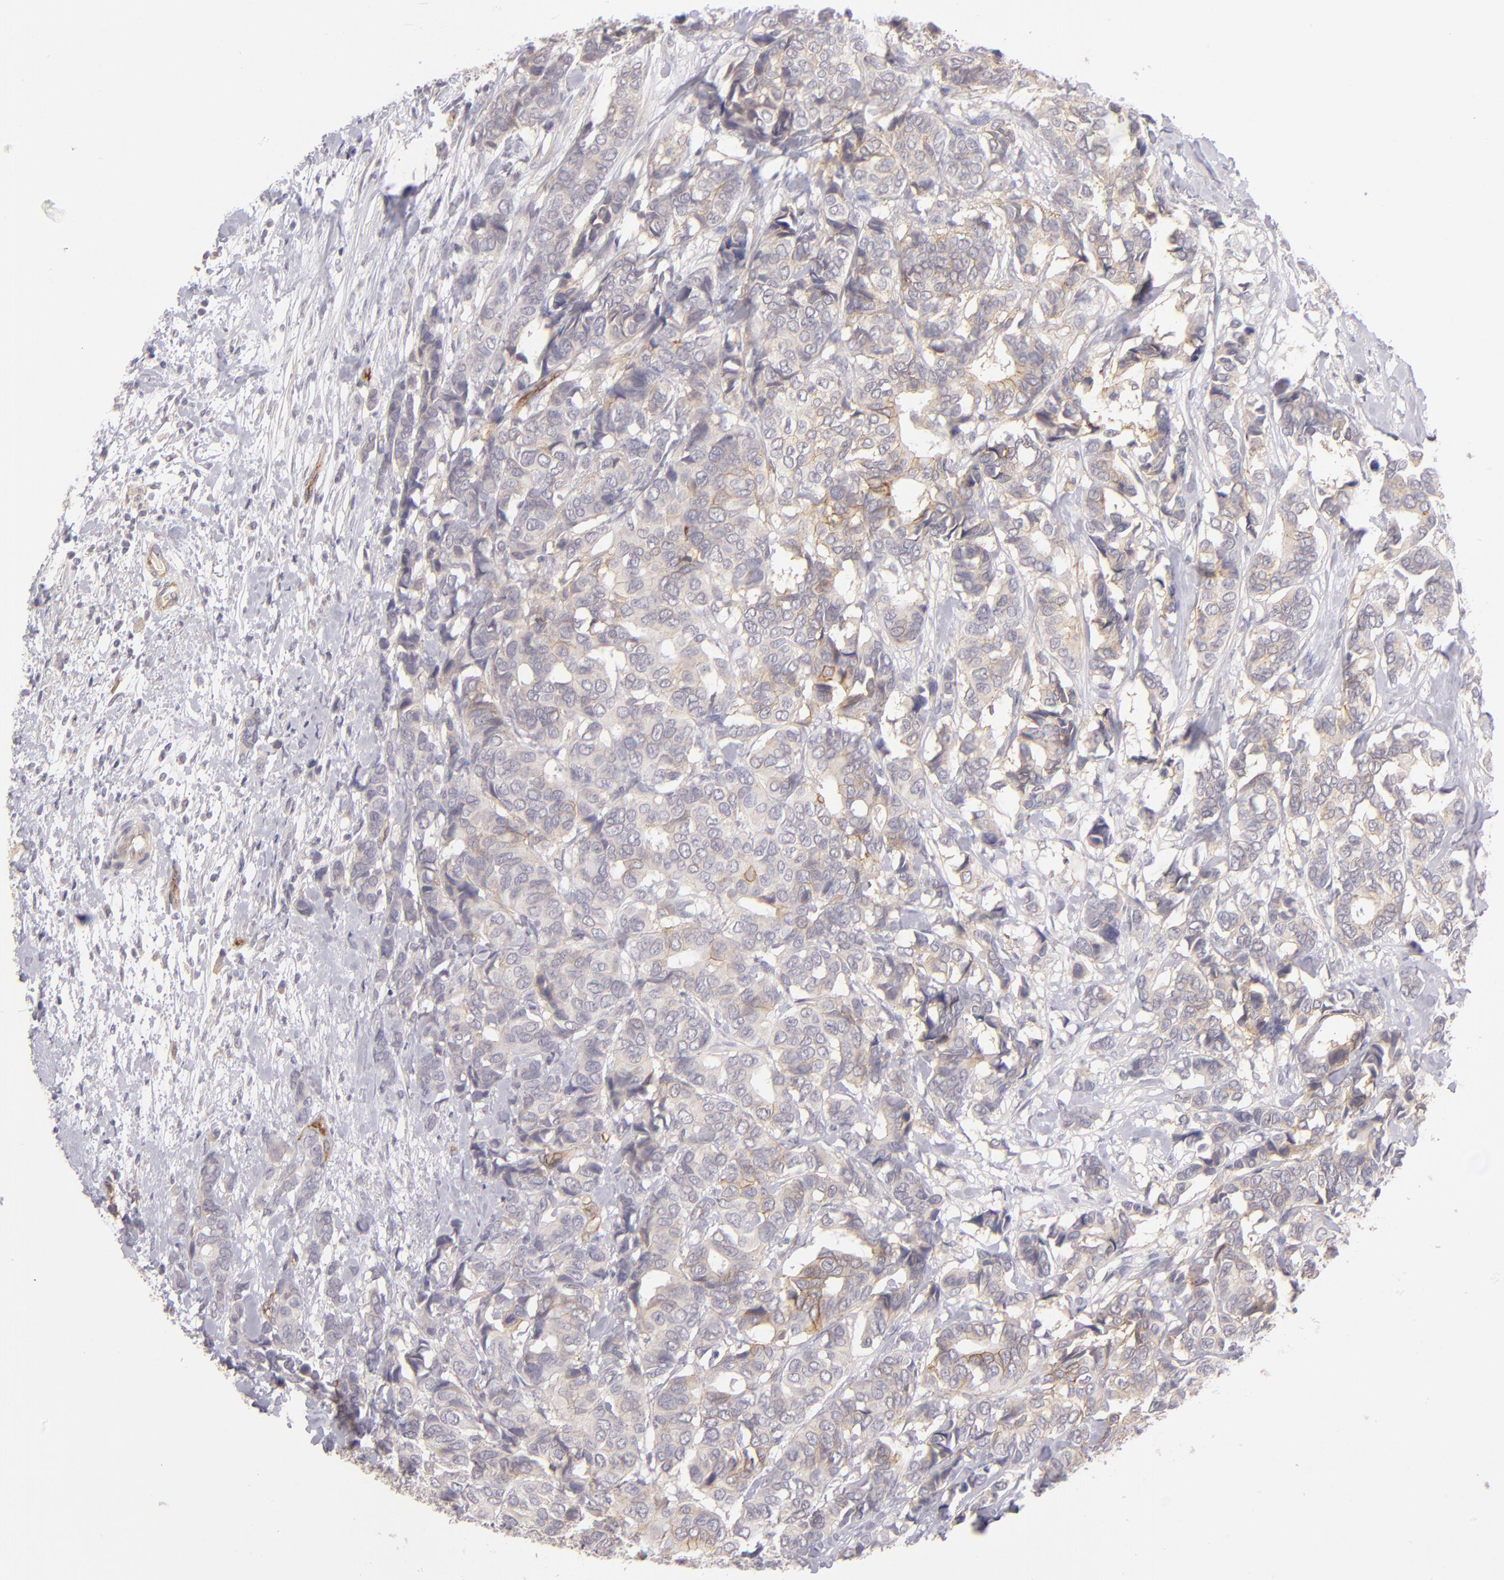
{"staining": {"intensity": "weak", "quantity": "25%-75%", "location": "cytoplasmic/membranous"}, "tissue": "breast cancer", "cell_type": "Tumor cells", "image_type": "cancer", "snomed": [{"axis": "morphology", "description": "Duct carcinoma"}, {"axis": "topography", "description": "Breast"}], "caption": "Weak cytoplasmic/membranous staining is present in approximately 25%-75% of tumor cells in intraductal carcinoma (breast).", "gene": "THBD", "patient": {"sex": "female", "age": 87}}